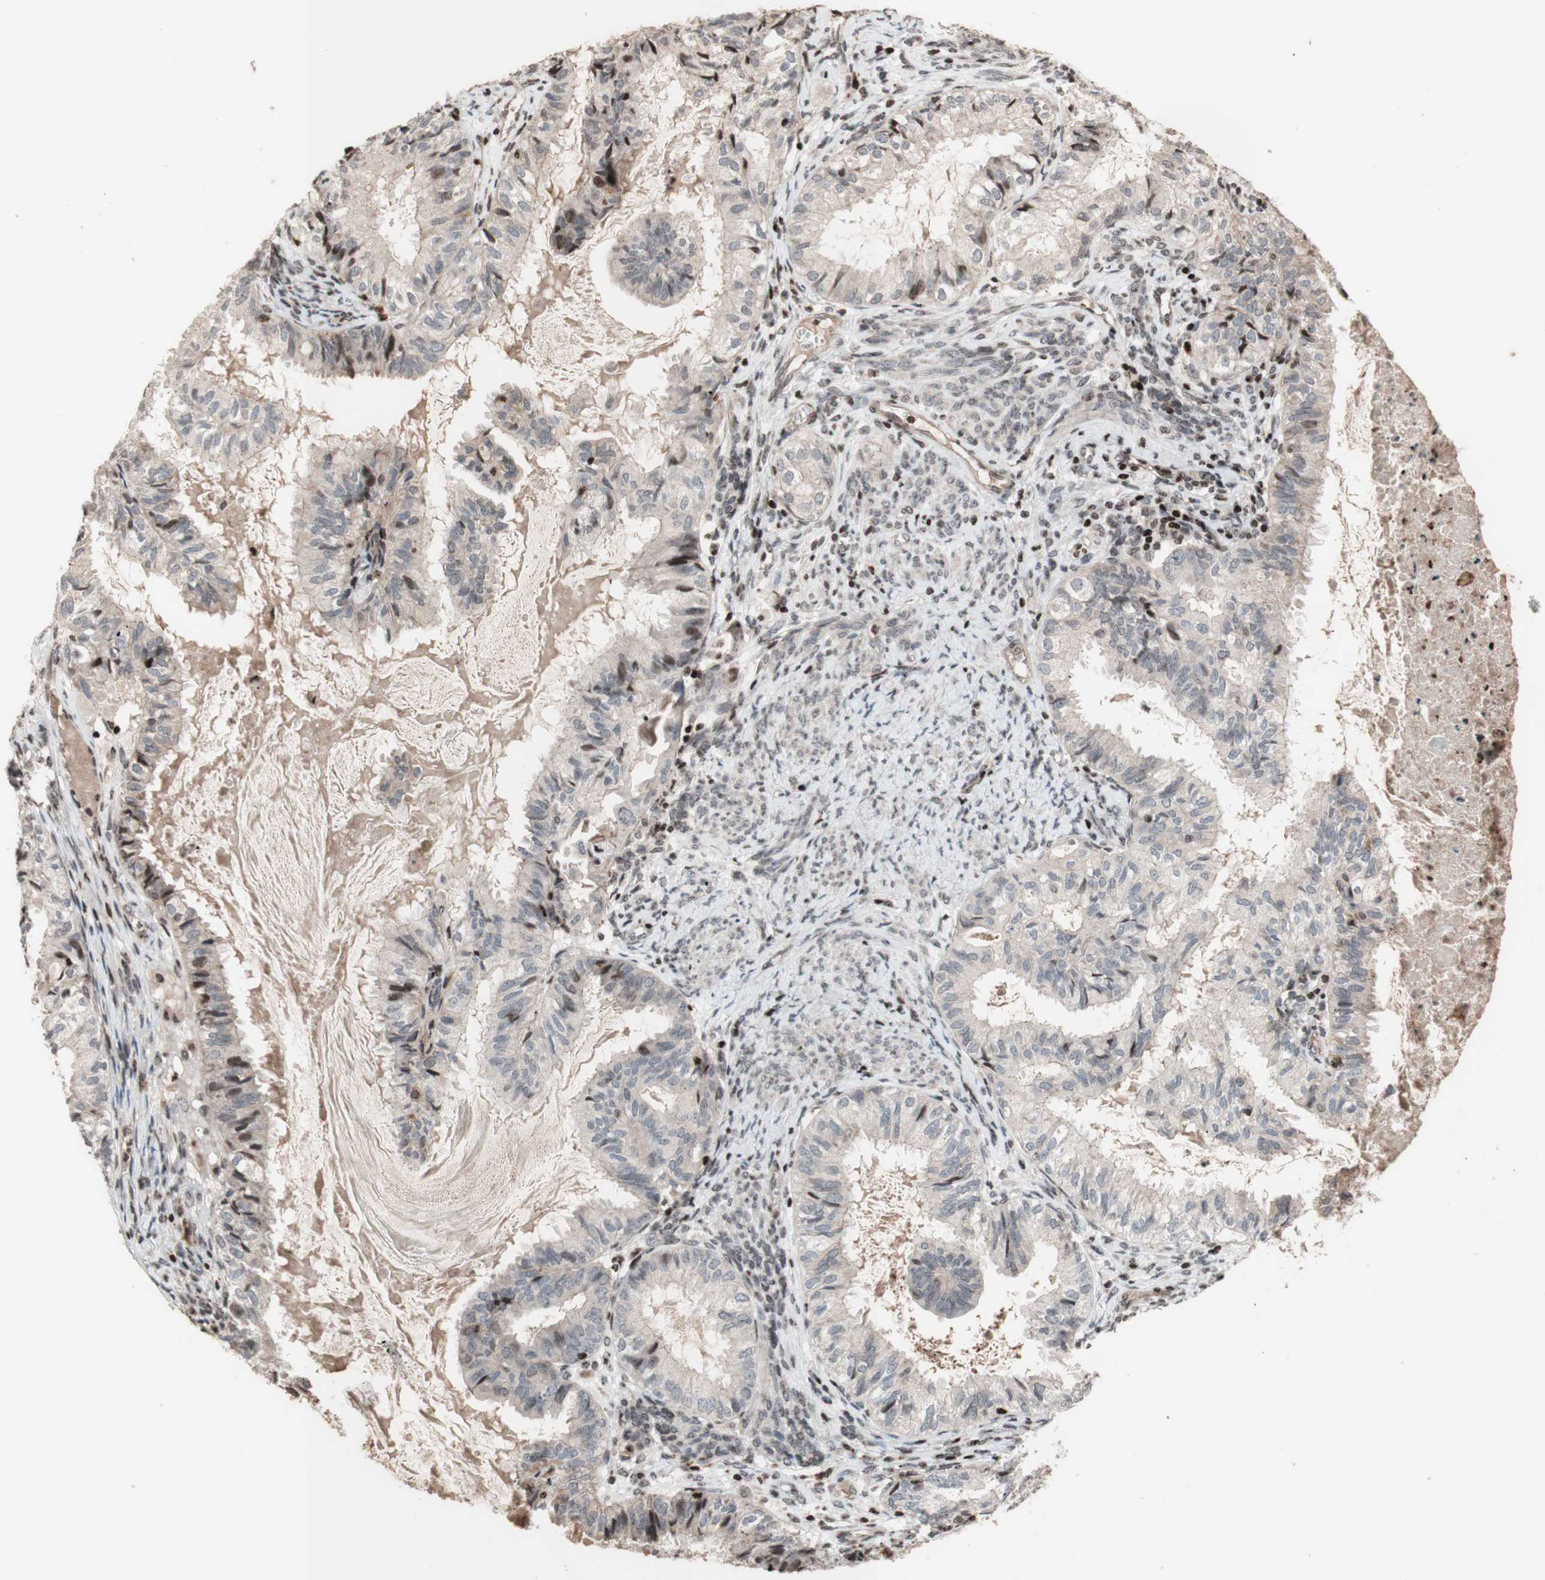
{"staining": {"intensity": "negative", "quantity": "none", "location": "none"}, "tissue": "cervical cancer", "cell_type": "Tumor cells", "image_type": "cancer", "snomed": [{"axis": "morphology", "description": "Normal tissue, NOS"}, {"axis": "morphology", "description": "Adenocarcinoma, NOS"}, {"axis": "topography", "description": "Cervix"}, {"axis": "topography", "description": "Endometrium"}], "caption": "Cervical adenocarcinoma was stained to show a protein in brown. There is no significant expression in tumor cells. (Immunohistochemistry (ihc), brightfield microscopy, high magnification).", "gene": "POLA1", "patient": {"sex": "female", "age": 86}}